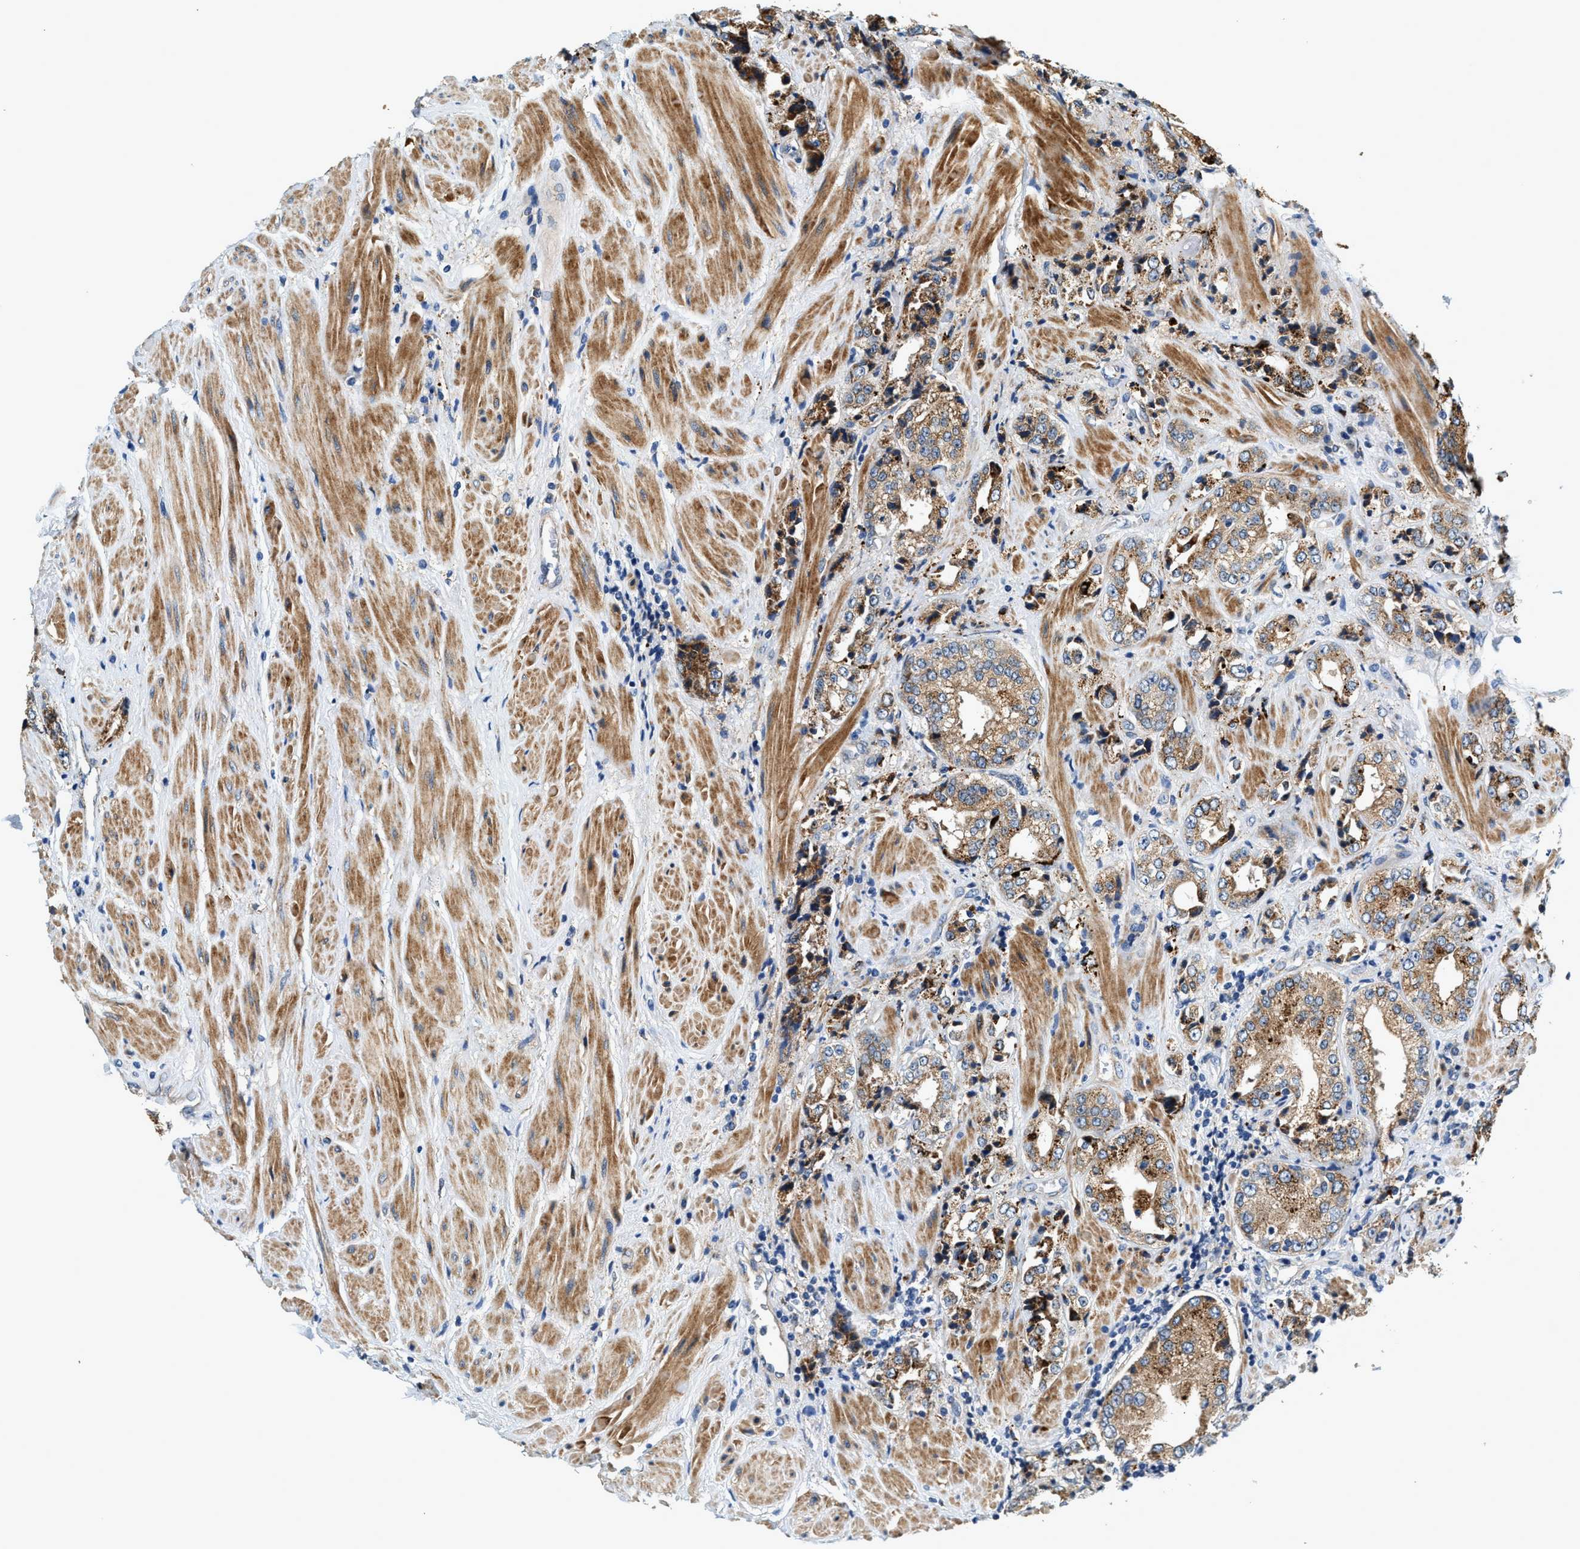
{"staining": {"intensity": "moderate", "quantity": ">75%", "location": "cytoplasmic/membranous"}, "tissue": "prostate cancer", "cell_type": "Tumor cells", "image_type": "cancer", "snomed": [{"axis": "morphology", "description": "Adenocarcinoma, High grade"}, {"axis": "topography", "description": "Prostate"}], "caption": "A brown stain highlights moderate cytoplasmic/membranous expression of a protein in human prostate high-grade adenocarcinoma tumor cells.", "gene": "DUSP10", "patient": {"sex": "male", "age": 61}}